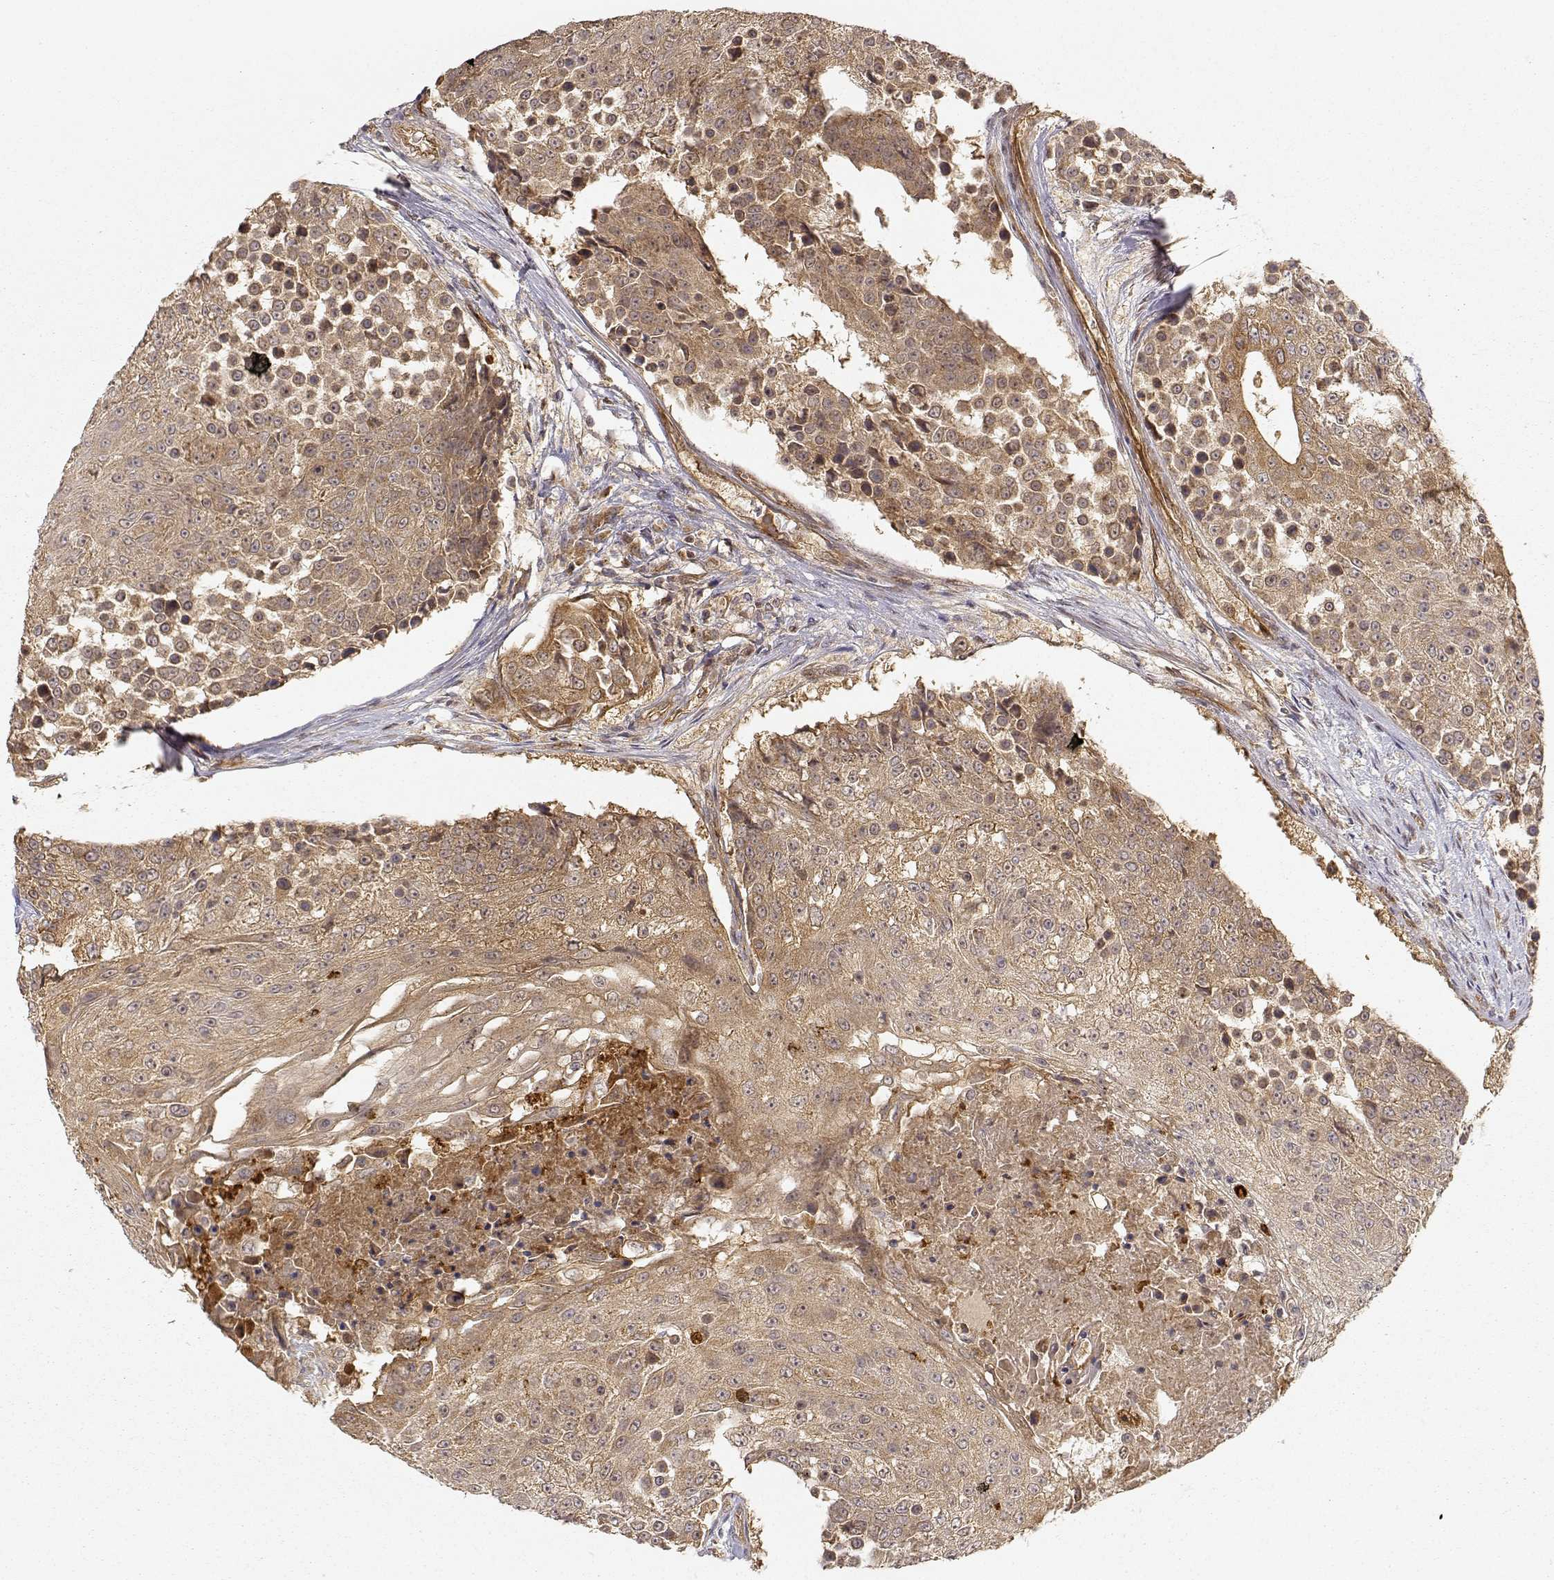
{"staining": {"intensity": "weak", "quantity": ">75%", "location": "cytoplasmic/membranous"}, "tissue": "urothelial cancer", "cell_type": "Tumor cells", "image_type": "cancer", "snomed": [{"axis": "morphology", "description": "Urothelial carcinoma, High grade"}, {"axis": "topography", "description": "Urinary bladder"}], "caption": "High-grade urothelial carcinoma was stained to show a protein in brown. There is low levels of weak cytoplasmic/membranous expression in approximately >75% of tumor cells. (DAB IHC with brightfield microscopy, high magnification).", "gene": "CDK5RAP2", "patient": {"sex": "female", "age": 63}}